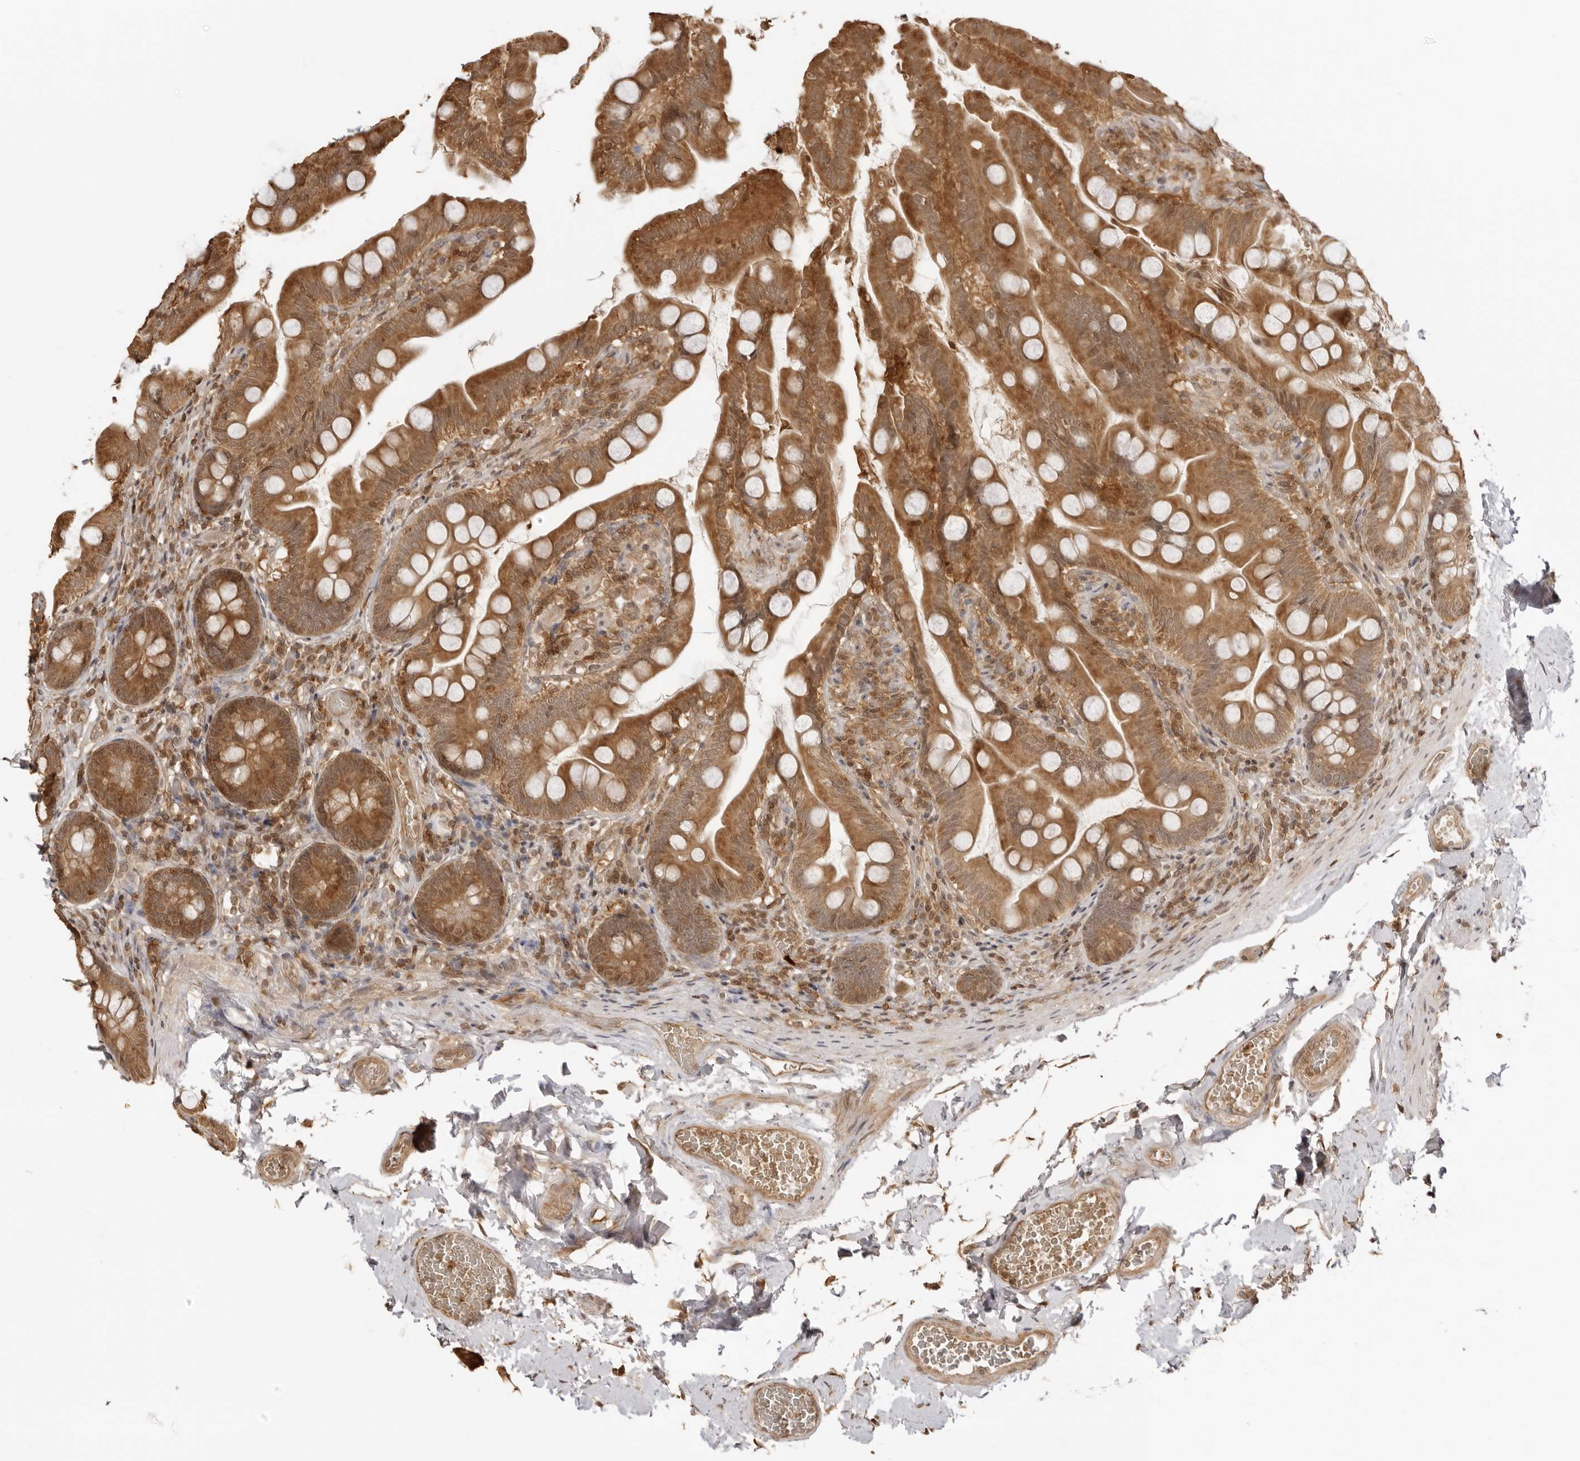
{"staining": {"intensity": "strong", "quantity": ">75%", "location": "cytoplasmic/membranous"}, "tissue": "small intestine", "cell_type": "Glandular cells", "image_type": "normal", "snomed": [{"axis": "morphology", "description": "Normal tissue, NOS"}, {"axis": "topography", "description": "Small intestine"}], "caption": "DAB (3,3'-diaminobenzidine) immunohistochemical staining of benign small intestine displays strong cytoplasmic/membranous protein positivity in approximately >75% of glandular cells.", "gene": "IKBKE", "patient": {"sex": "female", "age": 56}}